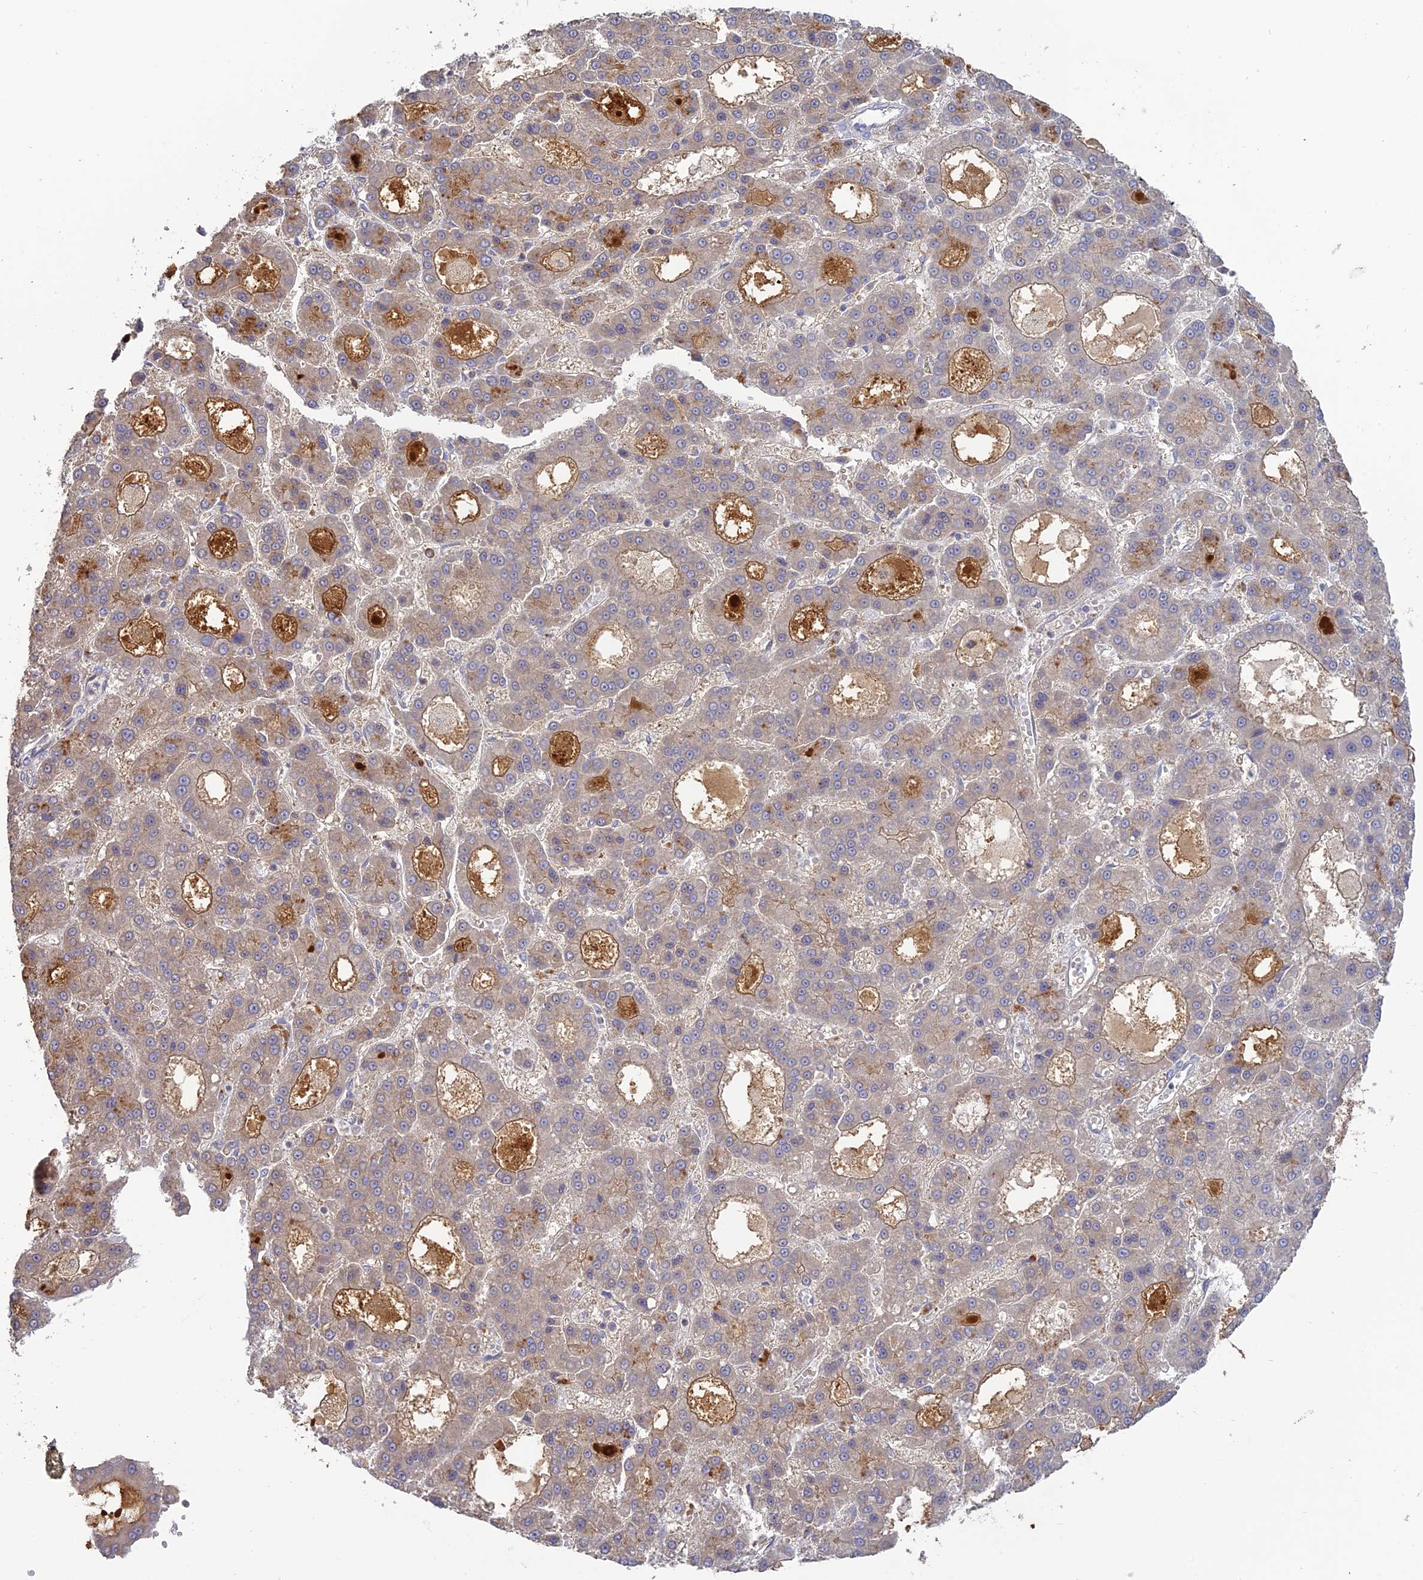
{"staining": {"intensity": "weak", "quantity": "<25%", "location": "cytoplasmic/membranous"}, "tissue": "liver cancer", "cell_type": "Tumor cells", "image_type": "cancer", "snomed": [{"axis": "morphology", "description": "Carcinoma, Hepatocellular, NOS"}, {"axis": "topography", "description": "Liver"}], "caption": "Immunohistochemical staining of human hepatocellular carcinoma (liver) displays no significant positivity in tumor cells. (Immunohistochemistry (ihc), brightfield microscopy, high magnification).", "gene": "SFT2D2", "patient": {"sex": "male", "age": 70}}